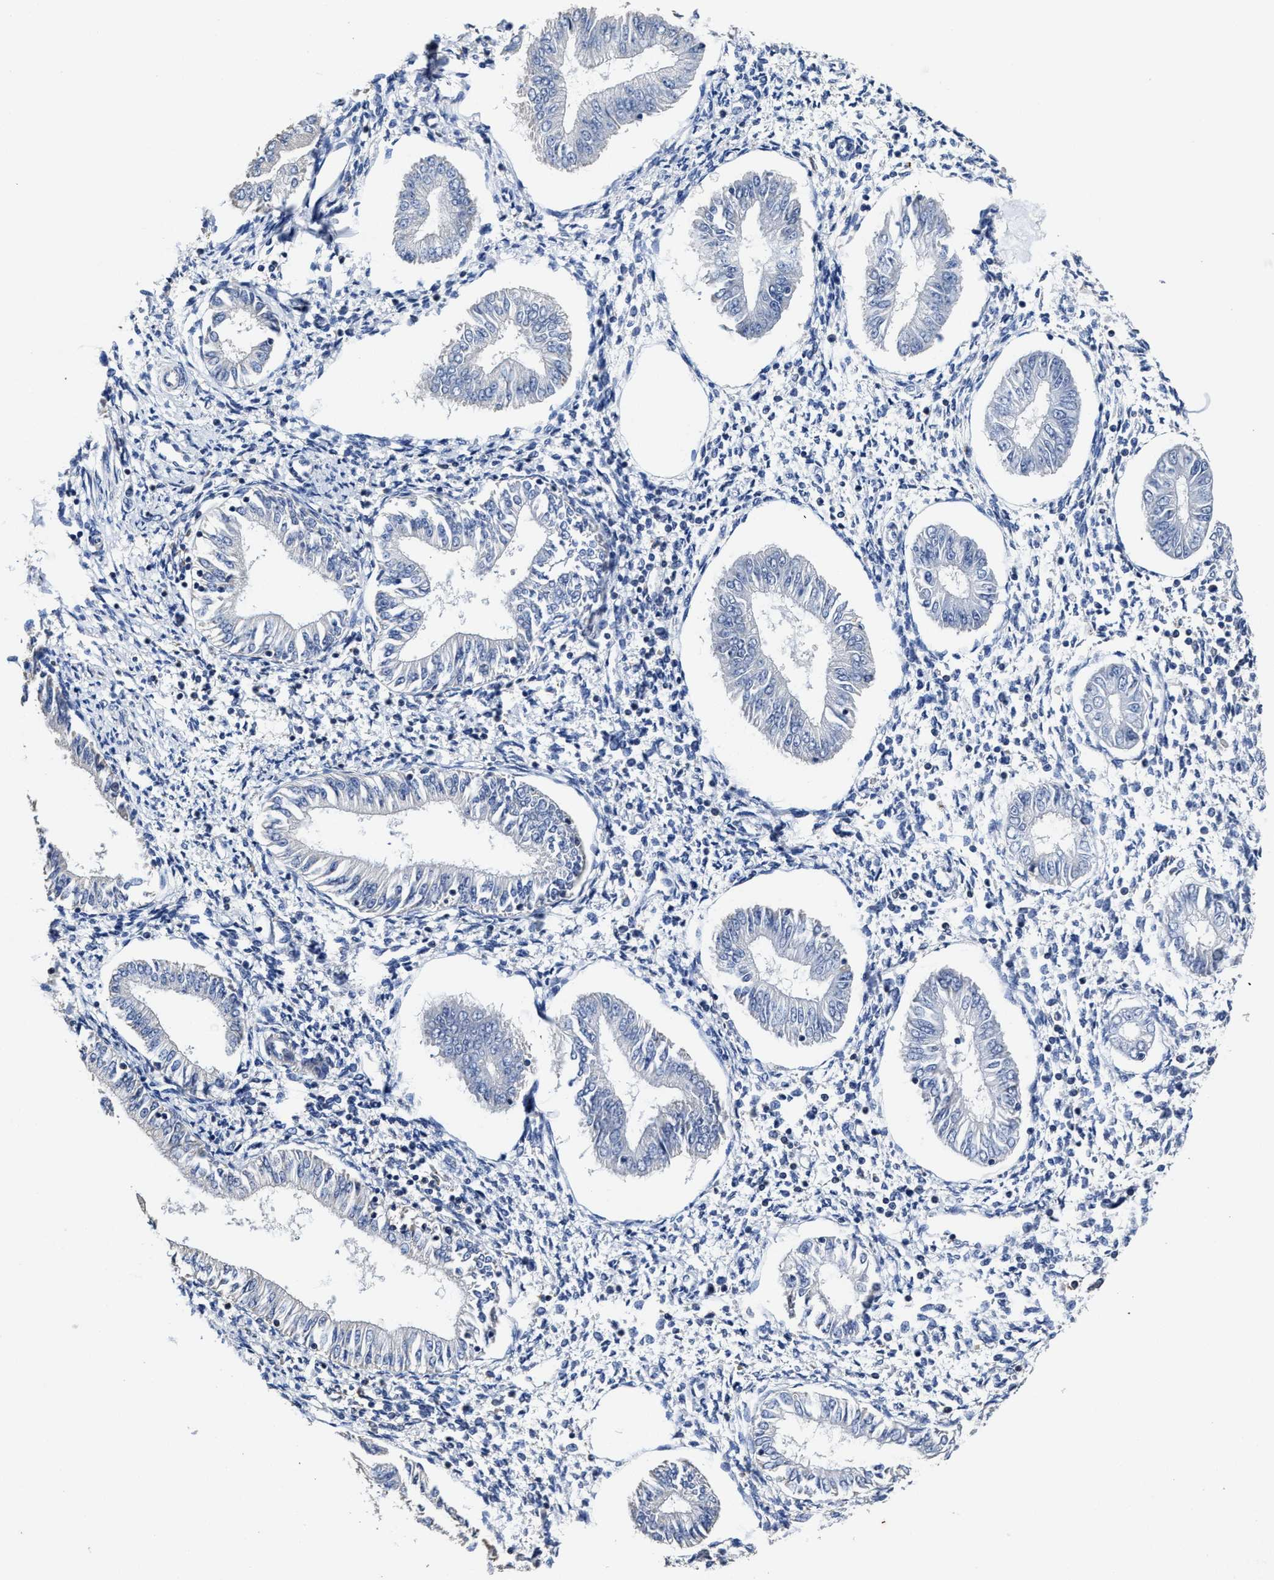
{"staining": {"intensity": "negative", "quantity": "none", "location": "none"}, "tissue": "endometrium", "cell_type": "Cells in endometrial stroma", "image_type": "normal", "snomed": [{"axis": "morphology", "description": "Normal tissue, NOS"}, {"axis": "topography", "description": "Endometrium"}], "caption": "Immunohistochemistry (IHC) of benign endometrium reveals no expression in cells in endometrial stroma.", "gene": "ZFAT", "patient": {"sex": "female", "age": 50}}